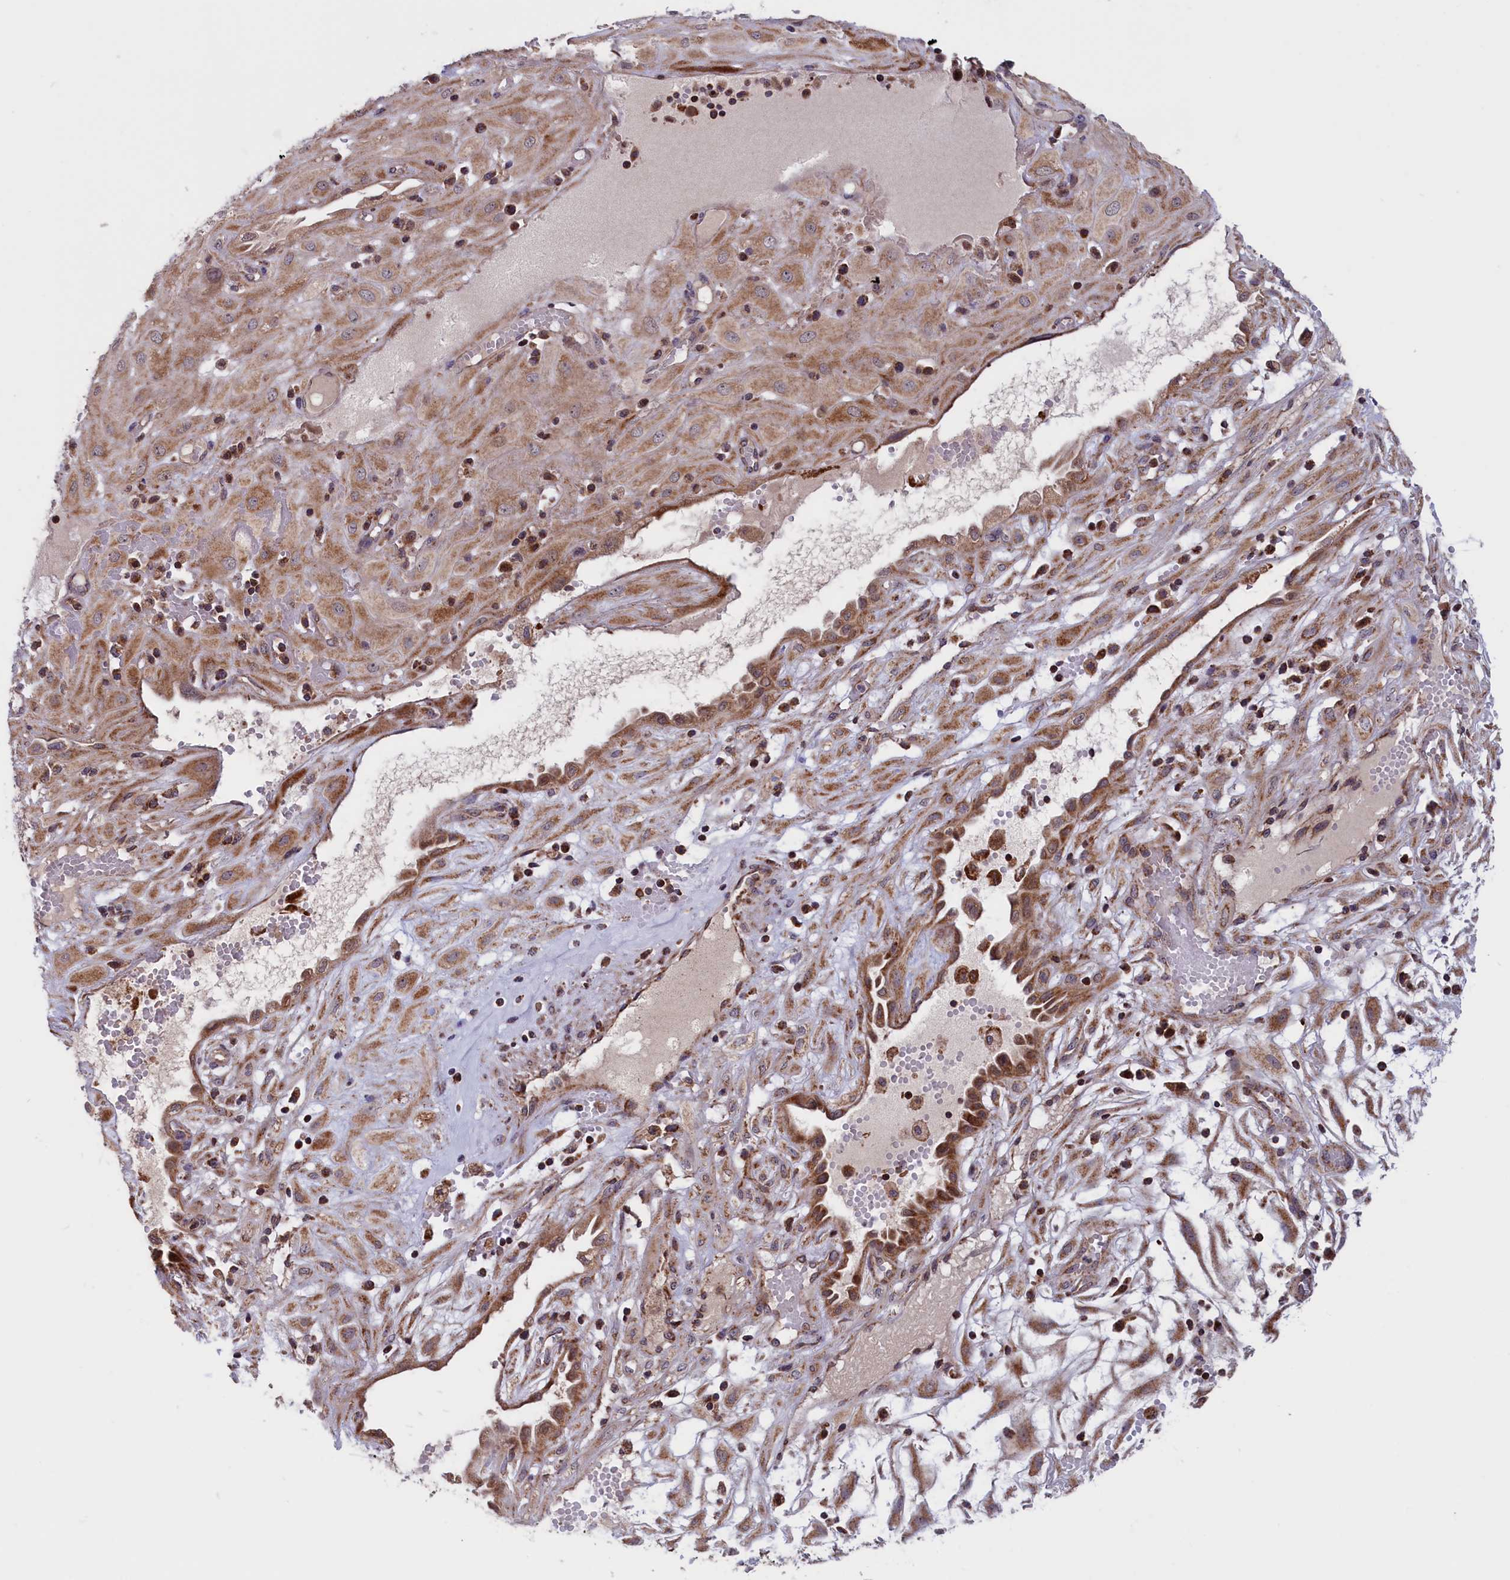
{"staining": {"intensity": "moderate", "quantity": ">75%", "location": "cytoplasmic/membranous"}, "tissue": "cervical cancer", "cell_type": "Tumor cells", "image_type": "cancer", "snomed": [{"axis": "morphology", "description": "Squamous cell carcinoma, NOS"}, {"axis": "topography", "description": "Cervix"}], "caption": "This image reveals IHC staining of cervical cancer, with medium moderate cytoplasmic/membranous expression in approximately >75% of tumor cells.", "gene": "TIMM44", "patient": {"sex": "female", "age": 36}}